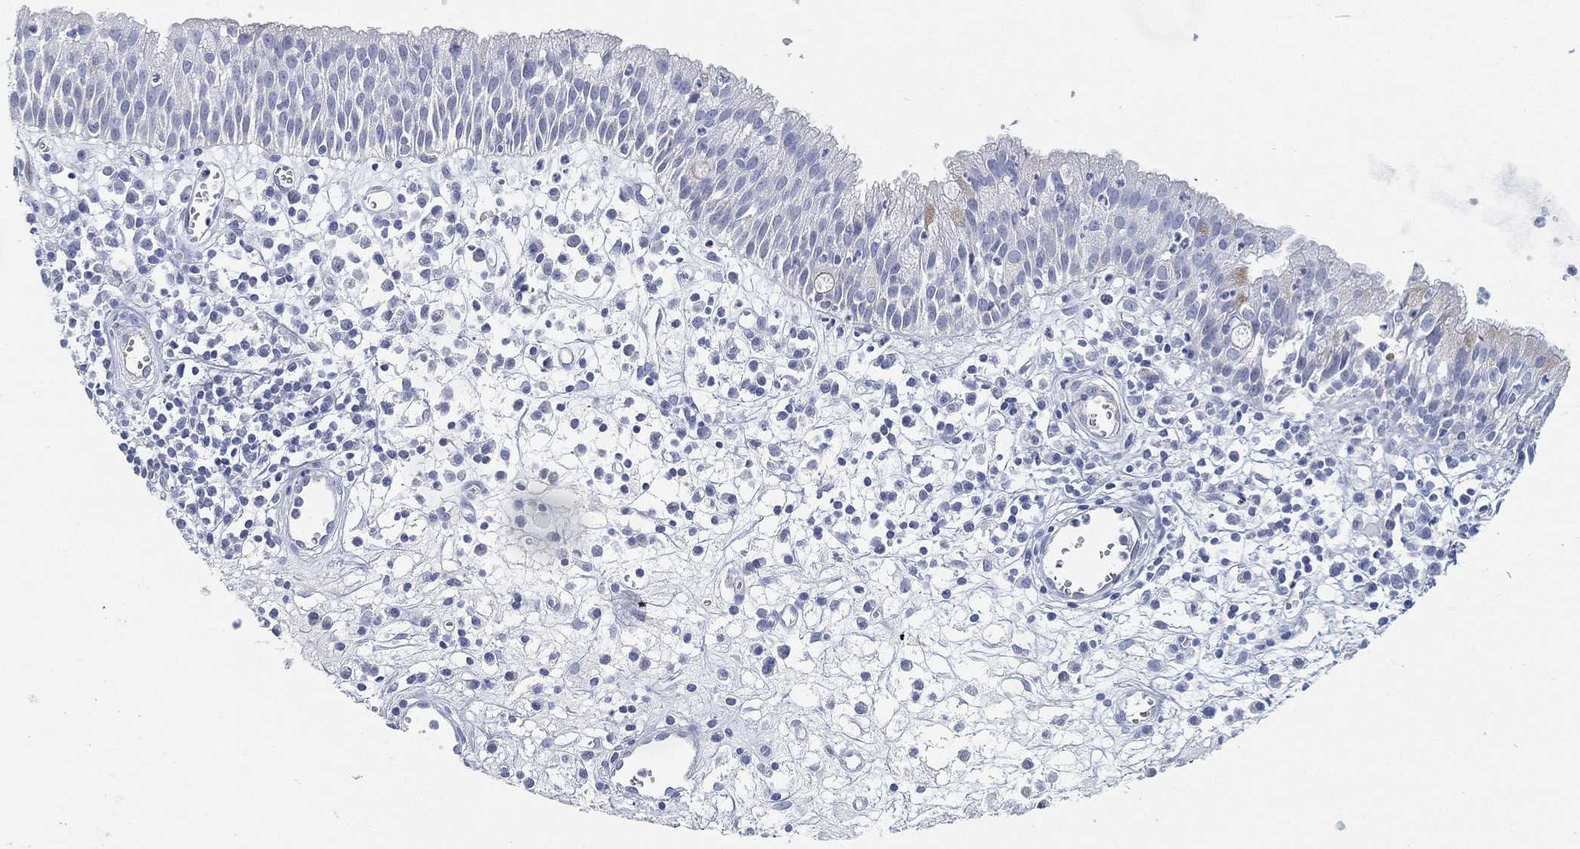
{"staining": {"intensity": "negative", "quantity": "none", "location": "none"}, "tissue": "nasopharynx", "cell_type": "Respiratory epithelial cells", "image_type": "normal", "snomed": [{"axis": "morphology", "description": "Normal tissue, NOS"}, {"axis": "topography", "description": "Nasopharynx"}], "caption": "The immunohistochemistry (IHC) photomicrograph has no significant positivity in respiratory epithelial cells of nasopharynx.", "gene": "GPR61", "patient": {"sex": "female", "age": 77}}